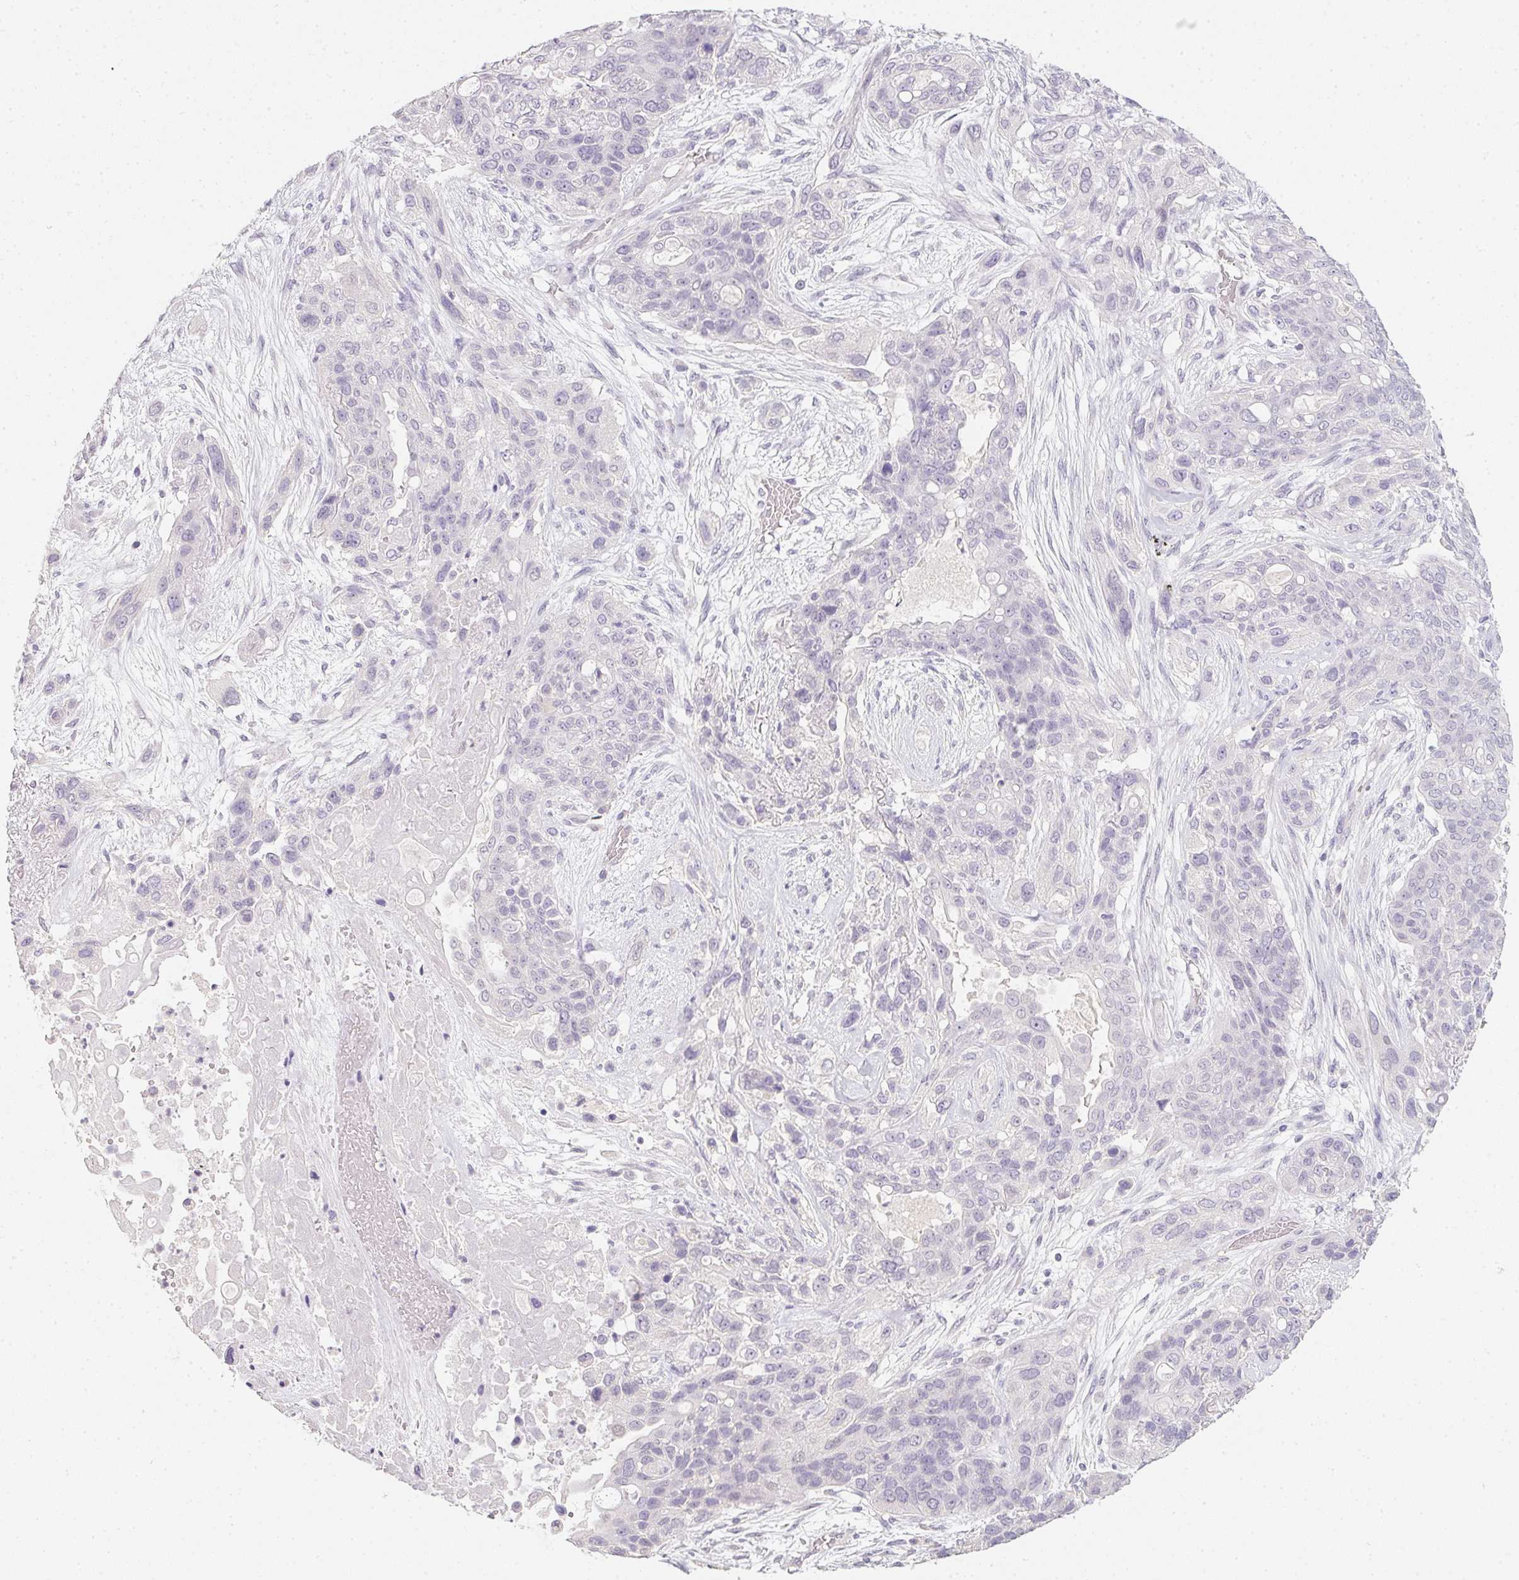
{"staining": {"intensity": "negative", "quantity": "none", "location": "none"}, "tissue": "lung cancer", "cell_type": "Tumor cells", "image_type": "cancer", "snomed": [{"axis": "morphology", "description": "Squamous cell carcinoma, NOS"}, {"axis": "topography", "description": "Lung"}], "caption": "The histopathology image reveals no significant positivity in tumor cells of lung cancer.", "gene": "ZBBX", "patient": {"sex": "female", "age": 70}}